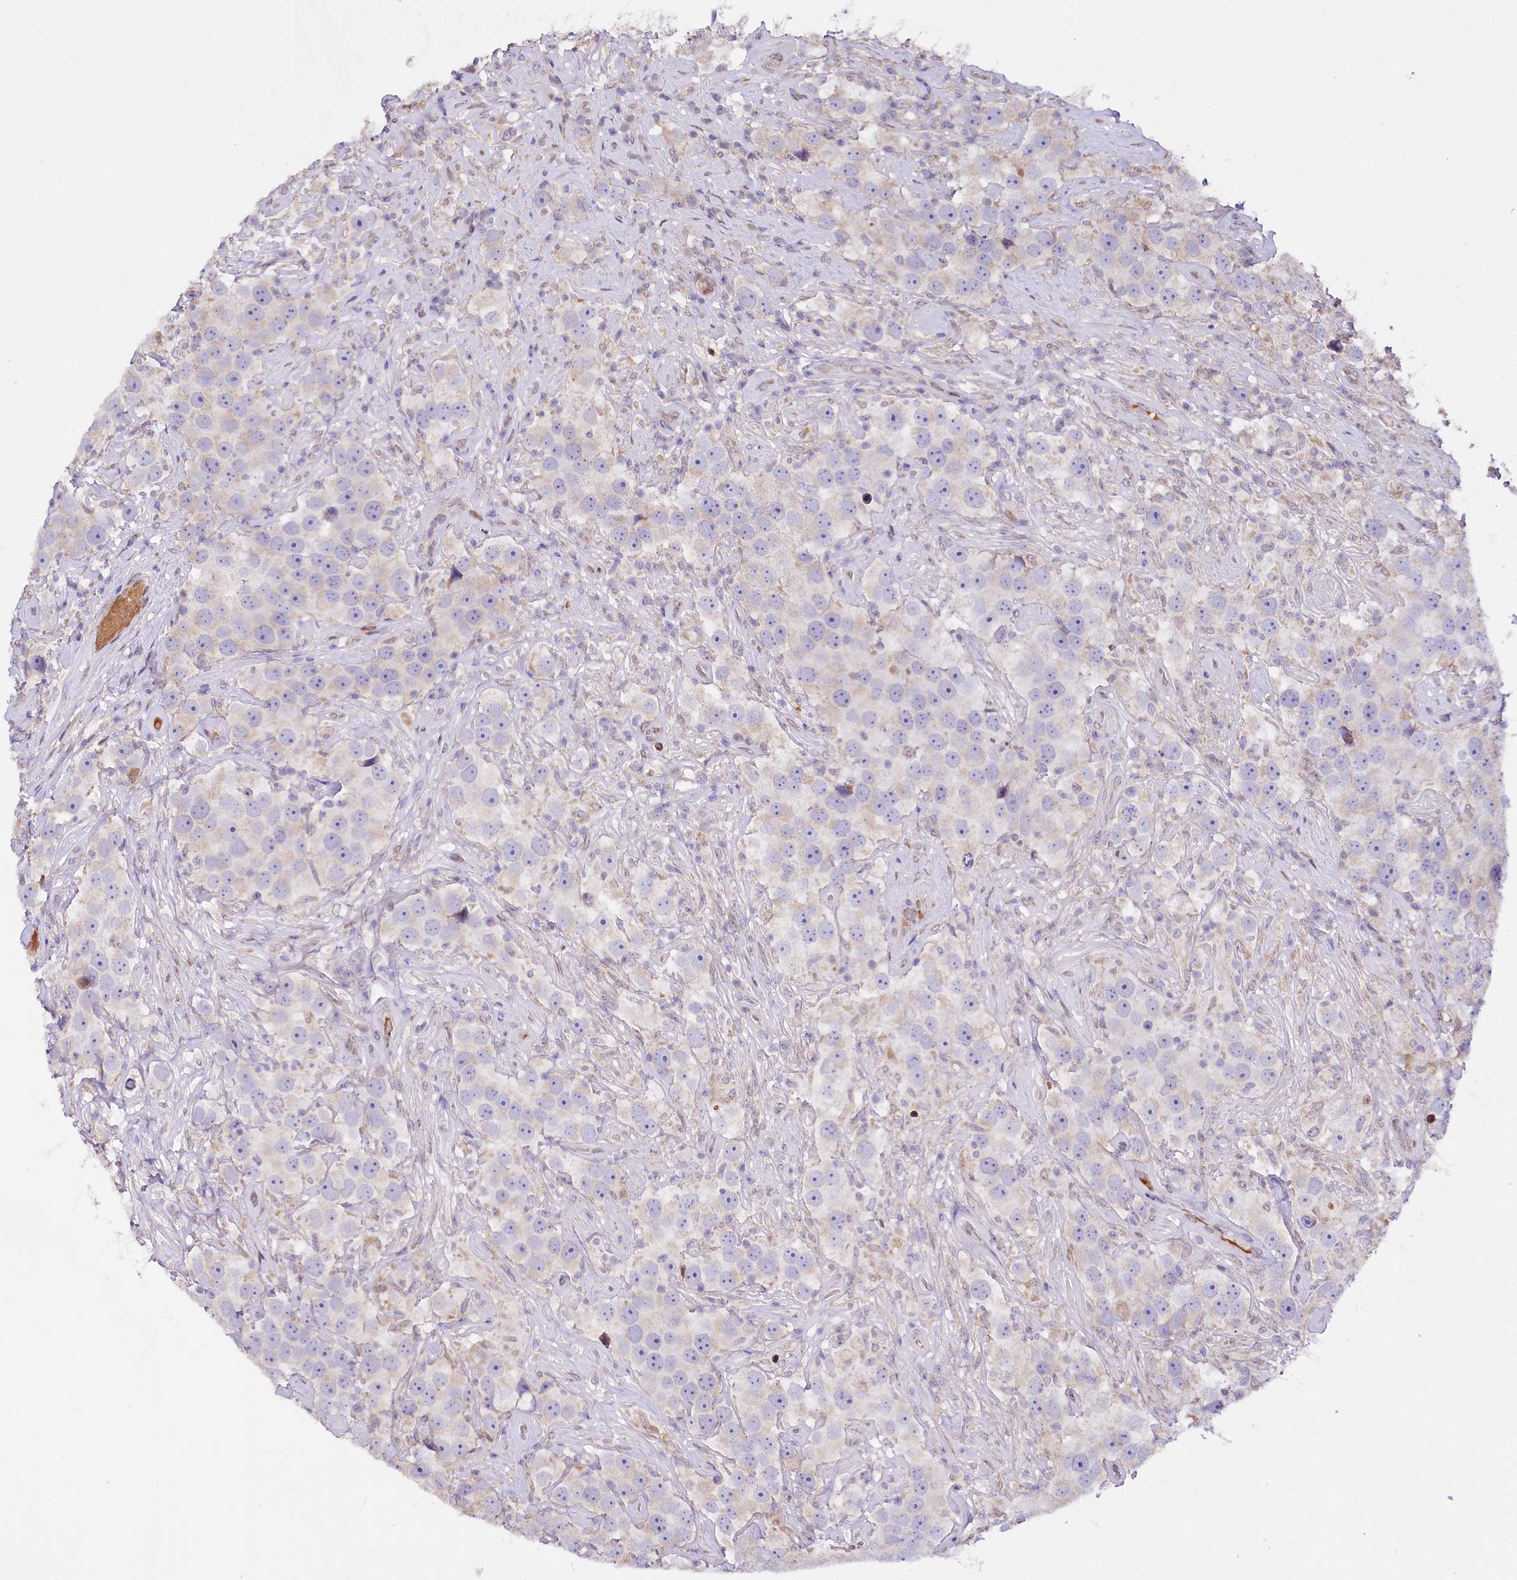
{"staining": {"intensity": "negative", "quantity": "none", "location": "none"}, "tissue": "testis cancer", "cell_type": "Tumor cells", "image_type": "cancer", "snomed": [{"axis": "morphology", "description": "Seminoma, NOS"}, {"axis": "topography", "description": "Testis"}], "caption": "Immunohistochemical staining of testis seminoma reveals no significant positivity in tumor cells.", "gene": "ZNF226", "patient": {"sex": "male", "age": 49}}